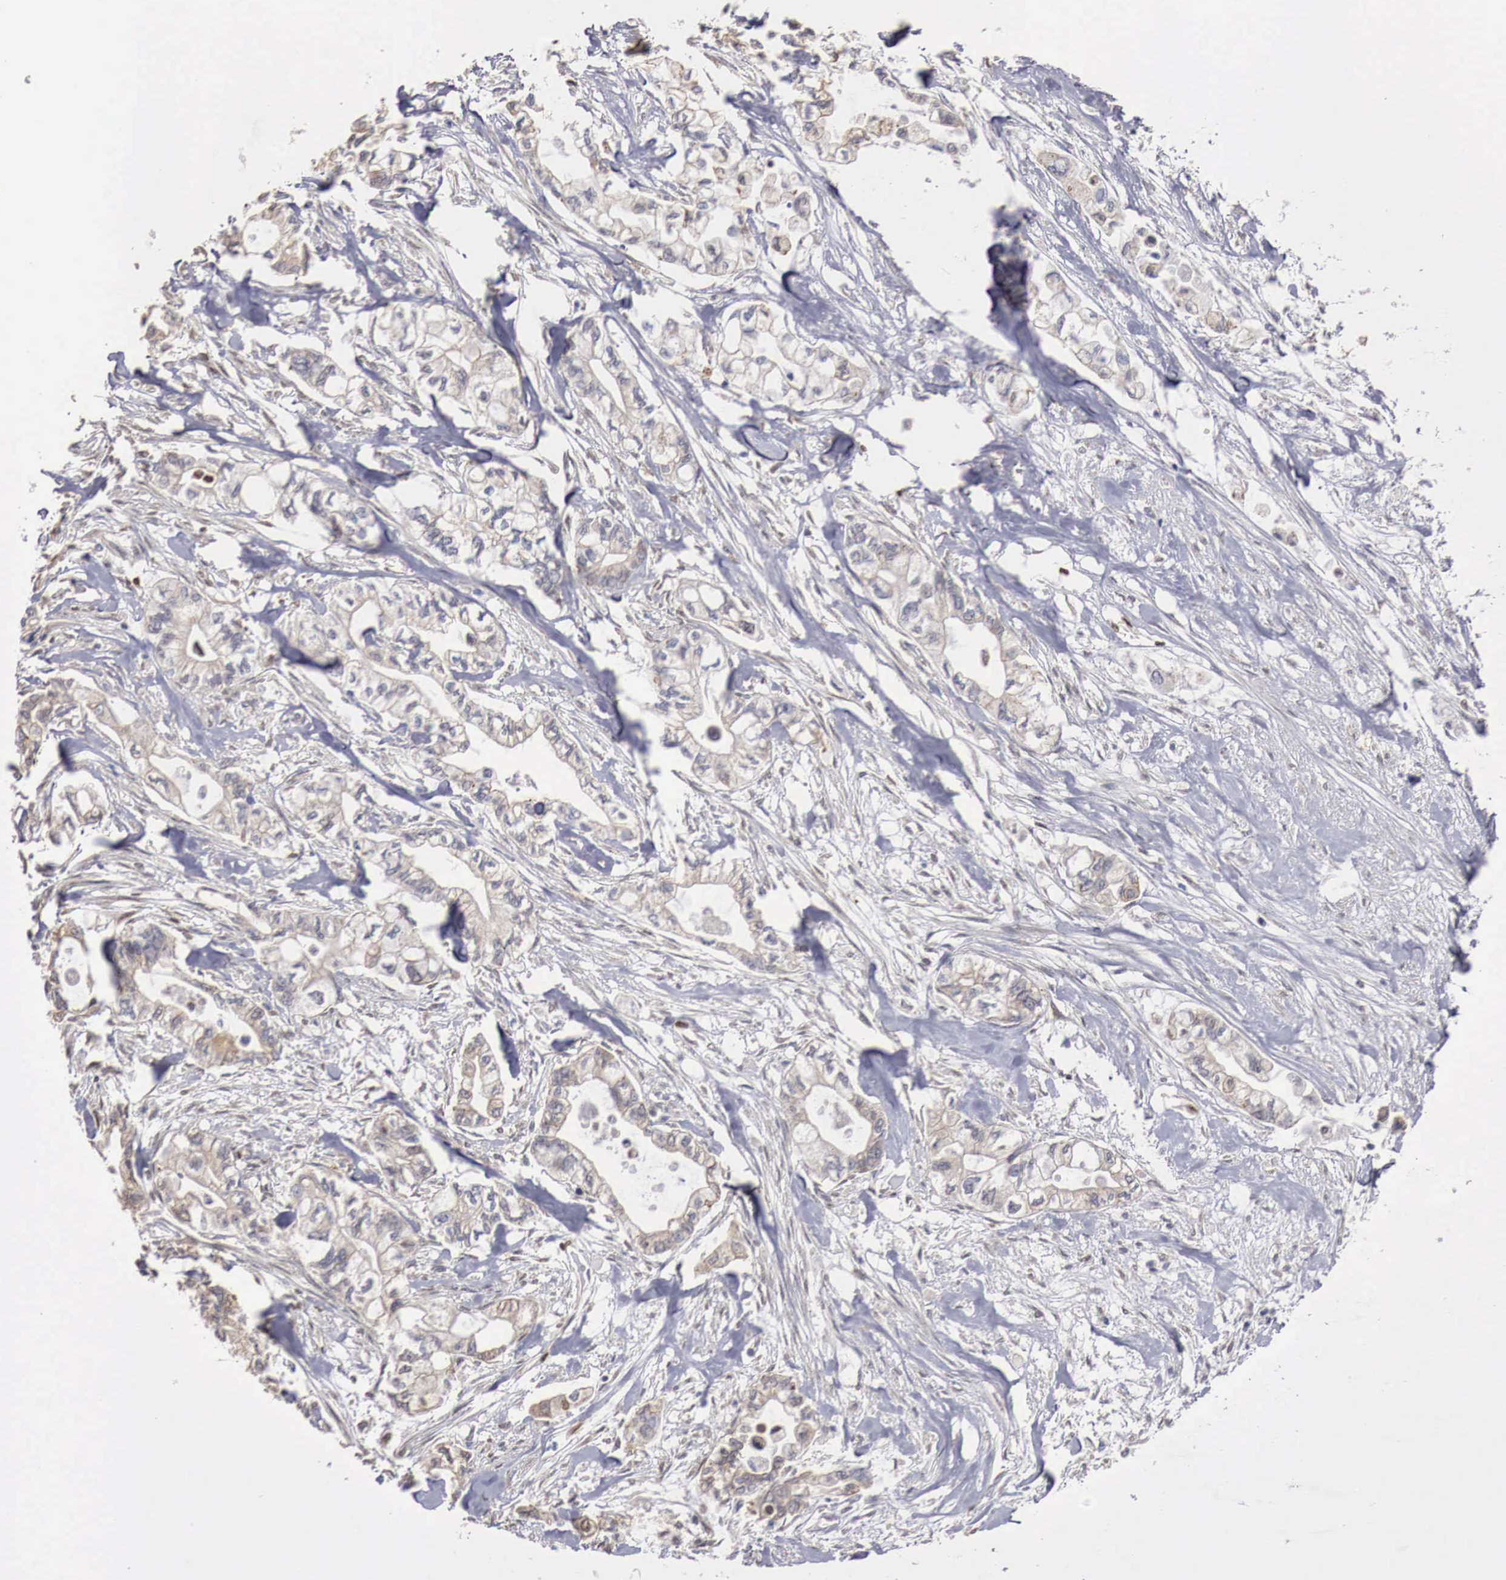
{"staining": {"intensity": "weak", "quantity": ">75%", "location": "cytoplasmic/membranous"}, "tissue": "pancreatic cancer", "cell_type": "Tumor cells", "image_type": "cancer", "snomed": [{"axis": "morphology", "description": "Adenocarcinoma, NOS"}, {"axis": "topography", "description": "Pancreas"}], "caption": "This is an image of IHC staining of pancreatic adenocarcinoma, which shows weak positivity in the cytoplasmic/membranous of tumor cells.", "gene": "KHDRBS2", "patient": {"sex": "male", "age": 79}}